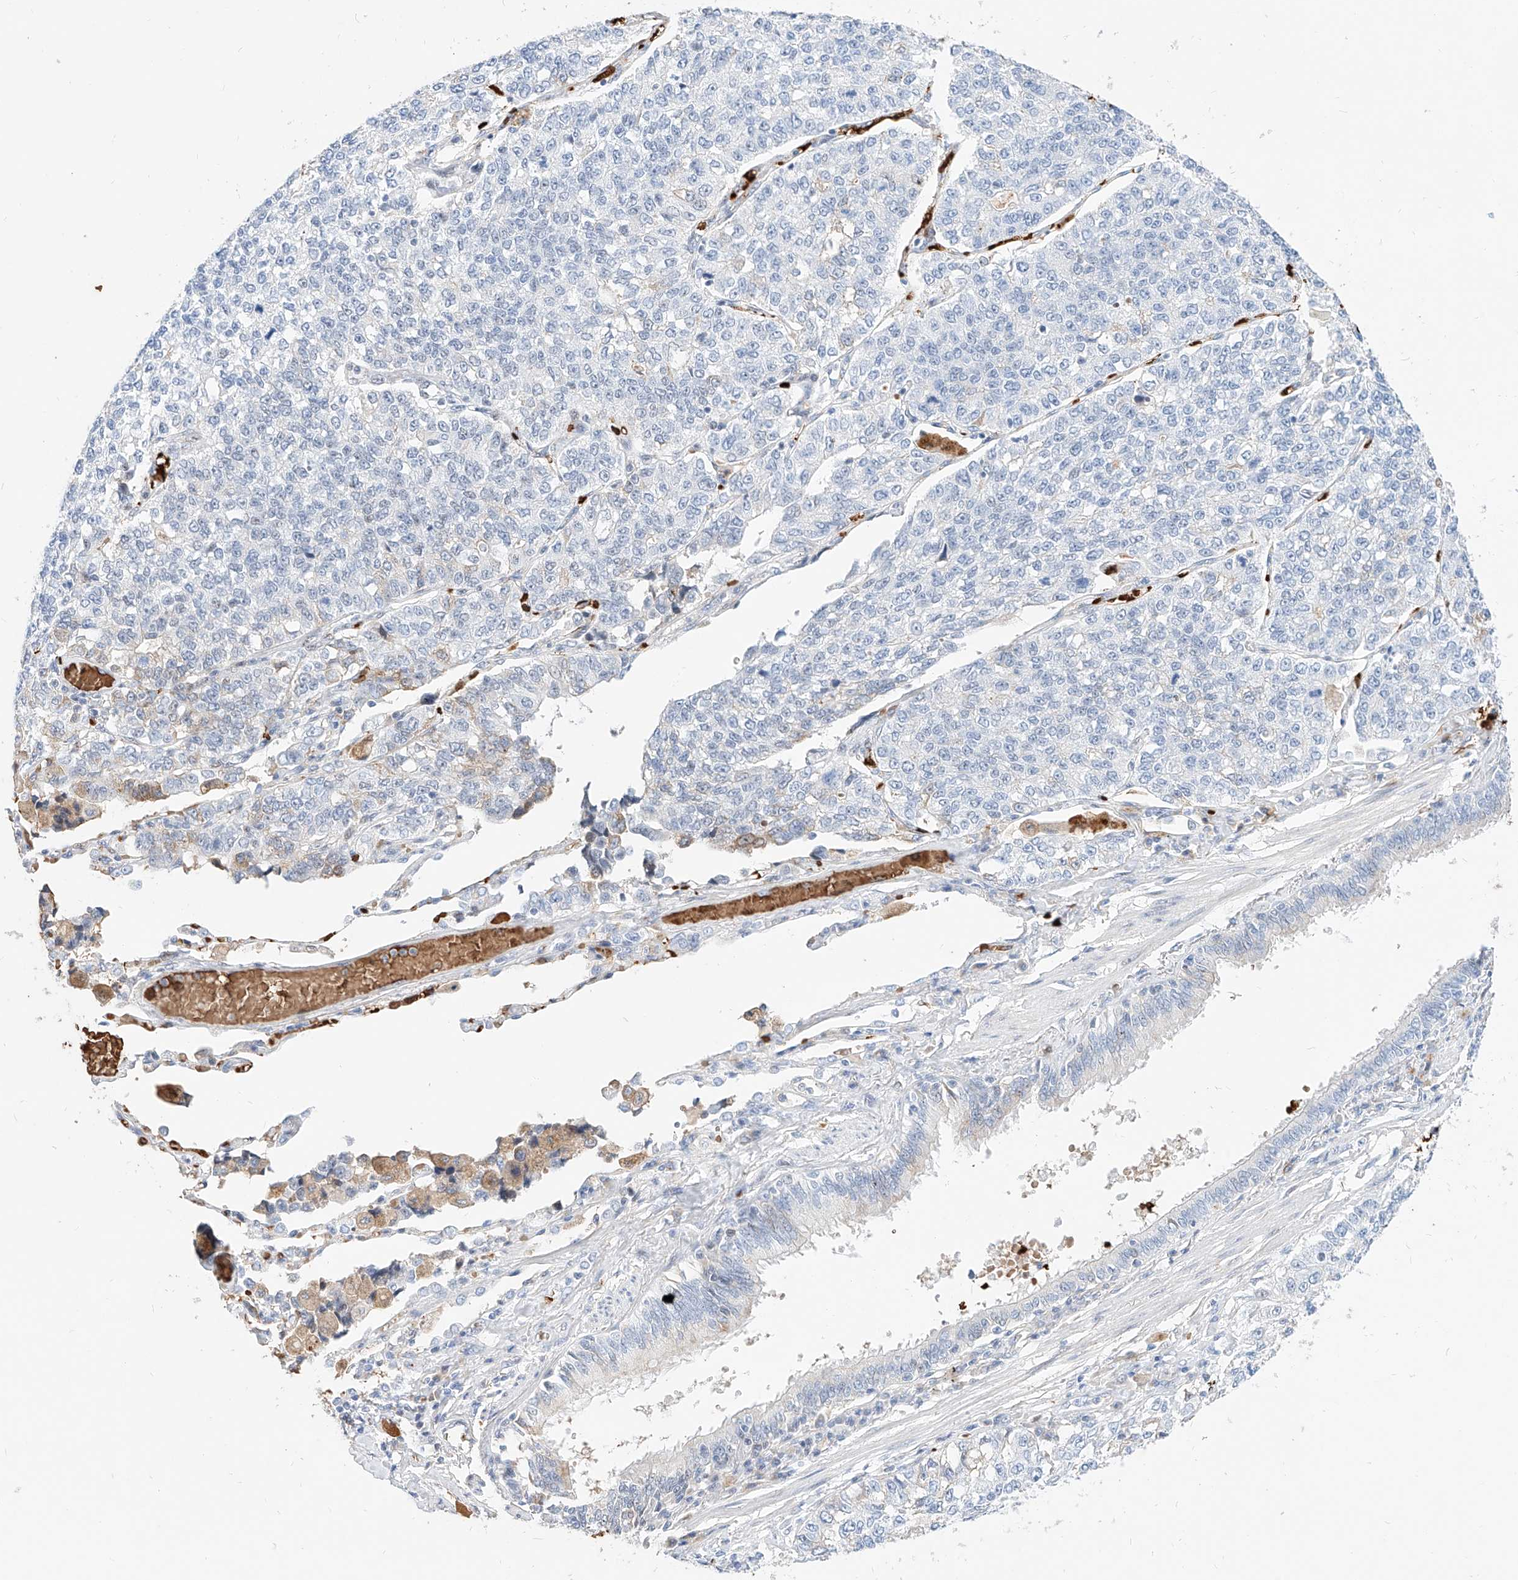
{"staining": {"intensity": "negative", "quantity": "none", "location": "none"}, "tissue": "lung cancer", "cell_type": "Tumor cells", "image_type": "cancer", "snomed": [{"axis": "morphology", "description": "Adenocarcinoma, NOS"}, {"axis": "topography", "description": "Lung"}], "caption": "Immunohistochemistry (IHC) photomicrograph of neoplastic tissue: human lung cancer stained with DAB (3,3'-diaminobenzidine) demonstrates no significant protein staining in tumor cells. The staining is performed using DAB (3,3'-diaminobenzidine) brown chromogen with nuclei counter-stained in using hematoxylin.", "gene": "ZFP42", "patient": {"sex": "male", "age": 49}}